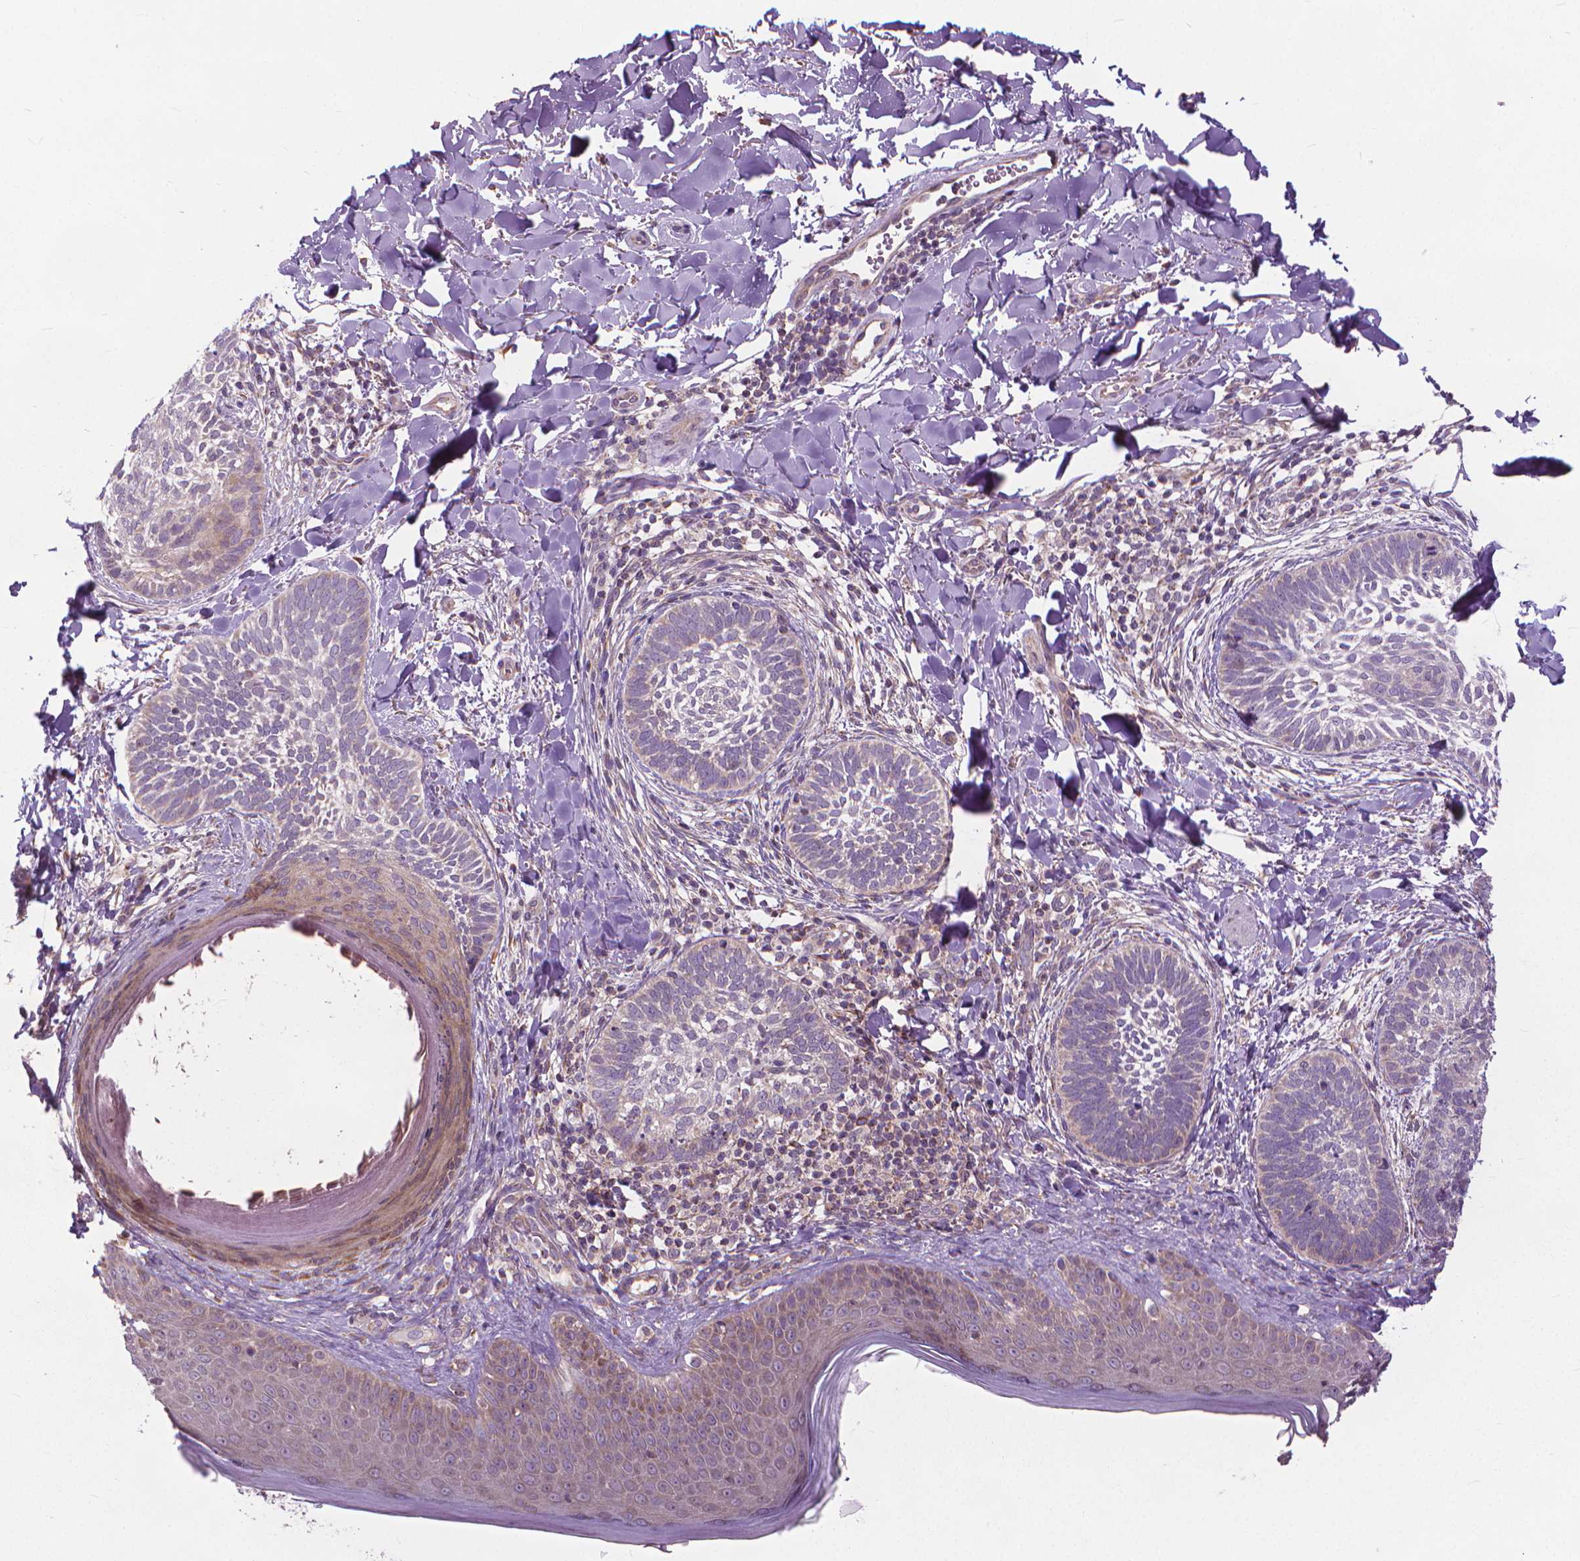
{"staining": {"intensity": "negative", "quantity": "none", "location": "none"}, "tissue": "skin cancer", "cell_type": "Tumor cells", "image_type": "cancer", "snomed": [{"axis": "morphology", "description": "Normal tissue, NOS"}, {"axis": "morphology", "description": "Basal cell carcinoma"}, {"axis": "topography", "description": "Skin"}], "caption": "Immunohistochemical staining of human basal cell carcinoma (skin) shows no significant staining in tumor cells.", "gene": "NUDT1", "patient": {"sex": "male", "age": 46}}